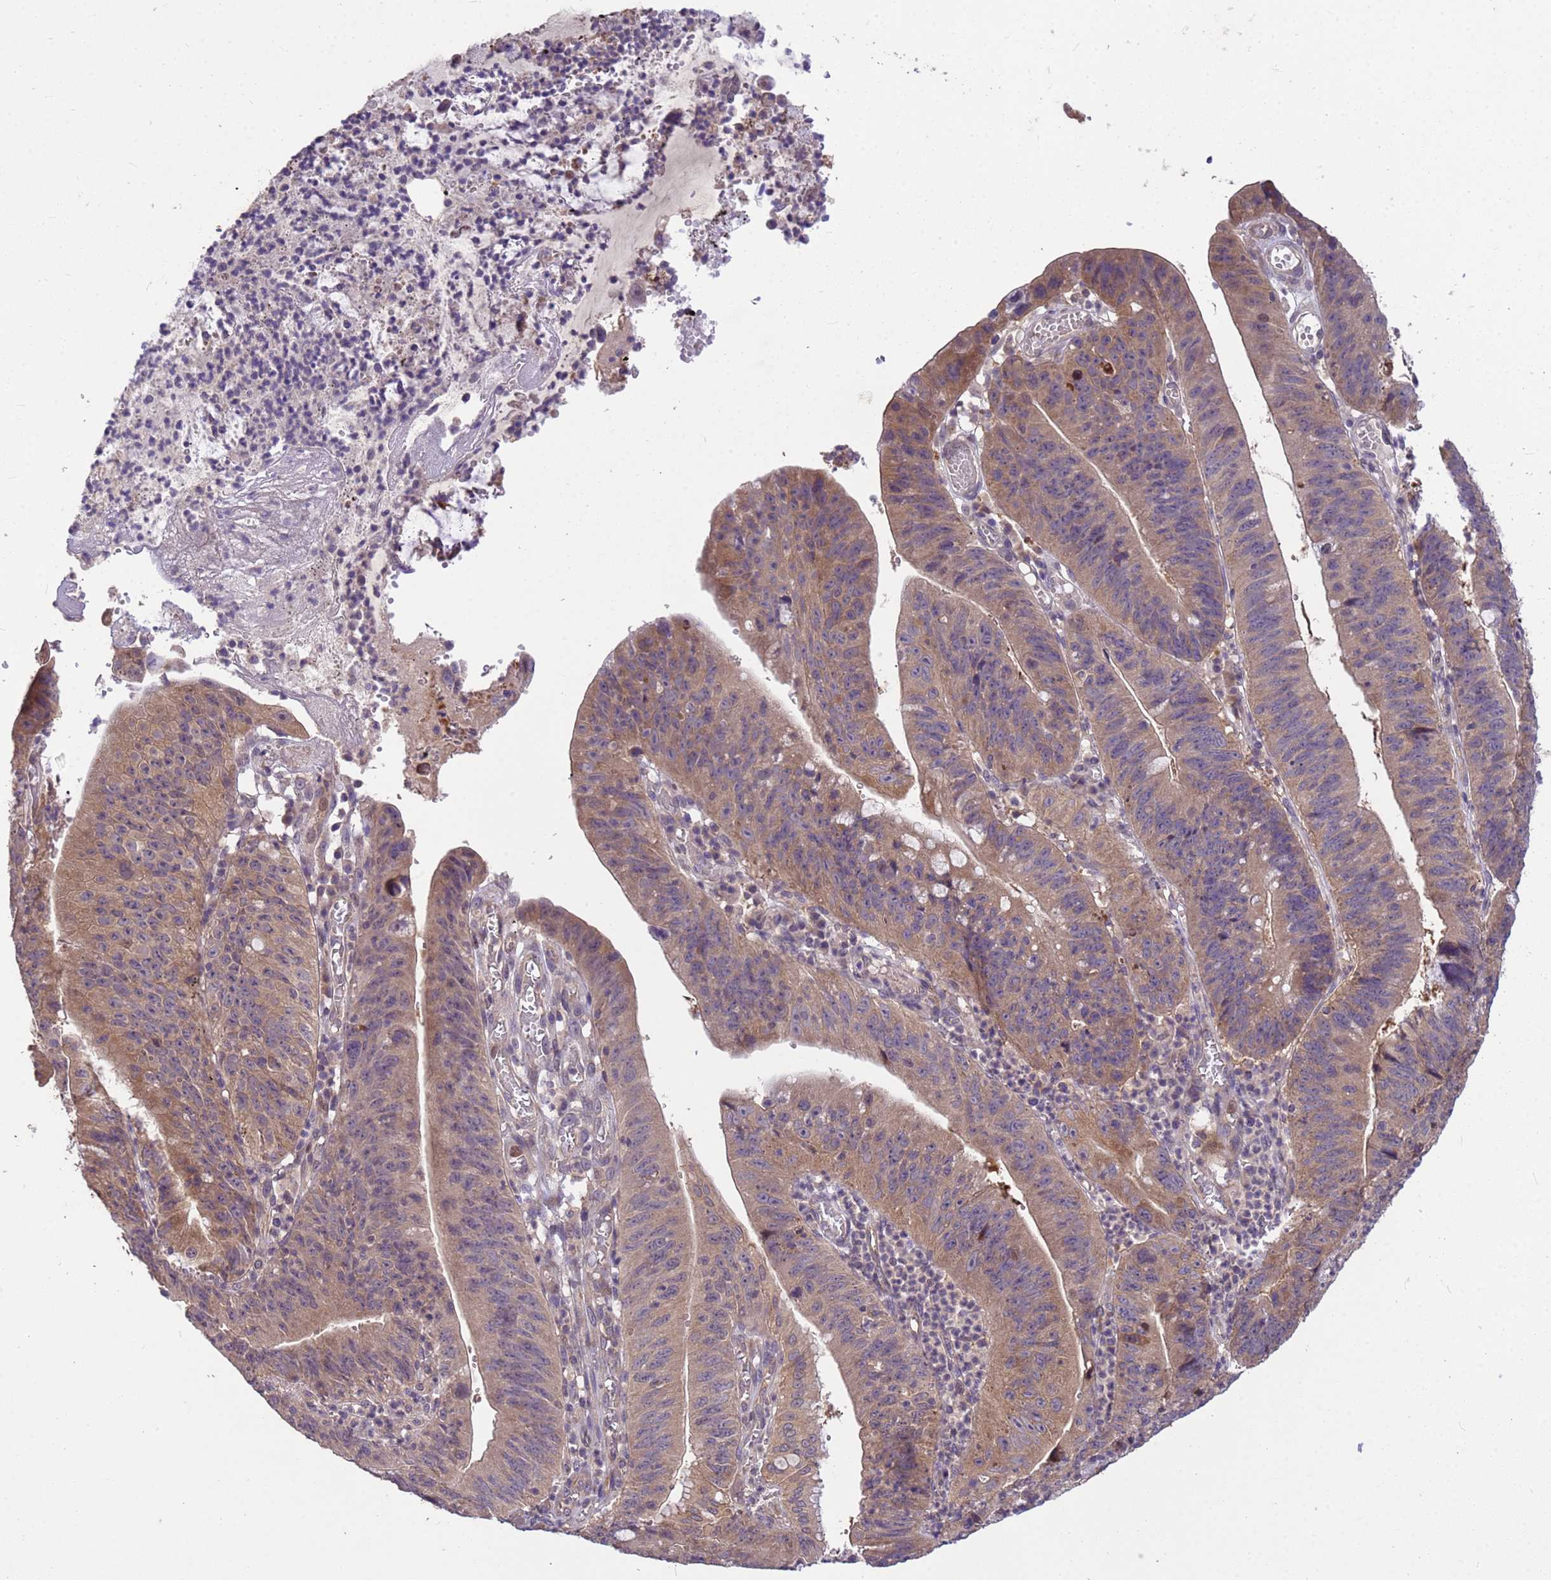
{"staining": {"intensity": "moderate", "quantity": "25%-75%", "location": "cytoplasmic/membranous"}, "tissue": "stomach cancer", "cell_type": "Tumor cells", "image_type": "cancer", "snomed": [{"axis": "morphology", "description": "Adenocarcinoma, NOS"}, {"axis": "topography", "description": "Stomach"}], "caption": "This micrograph exhibits immunohistochemistry (IHC) staining of human stomach cancer, with medium moderate cytoplasmic/membranous staining in approximately 25%-75% of tumor cells.", "gene": "PPP2CB", "patient": {"sex": "male", "age": 59}}